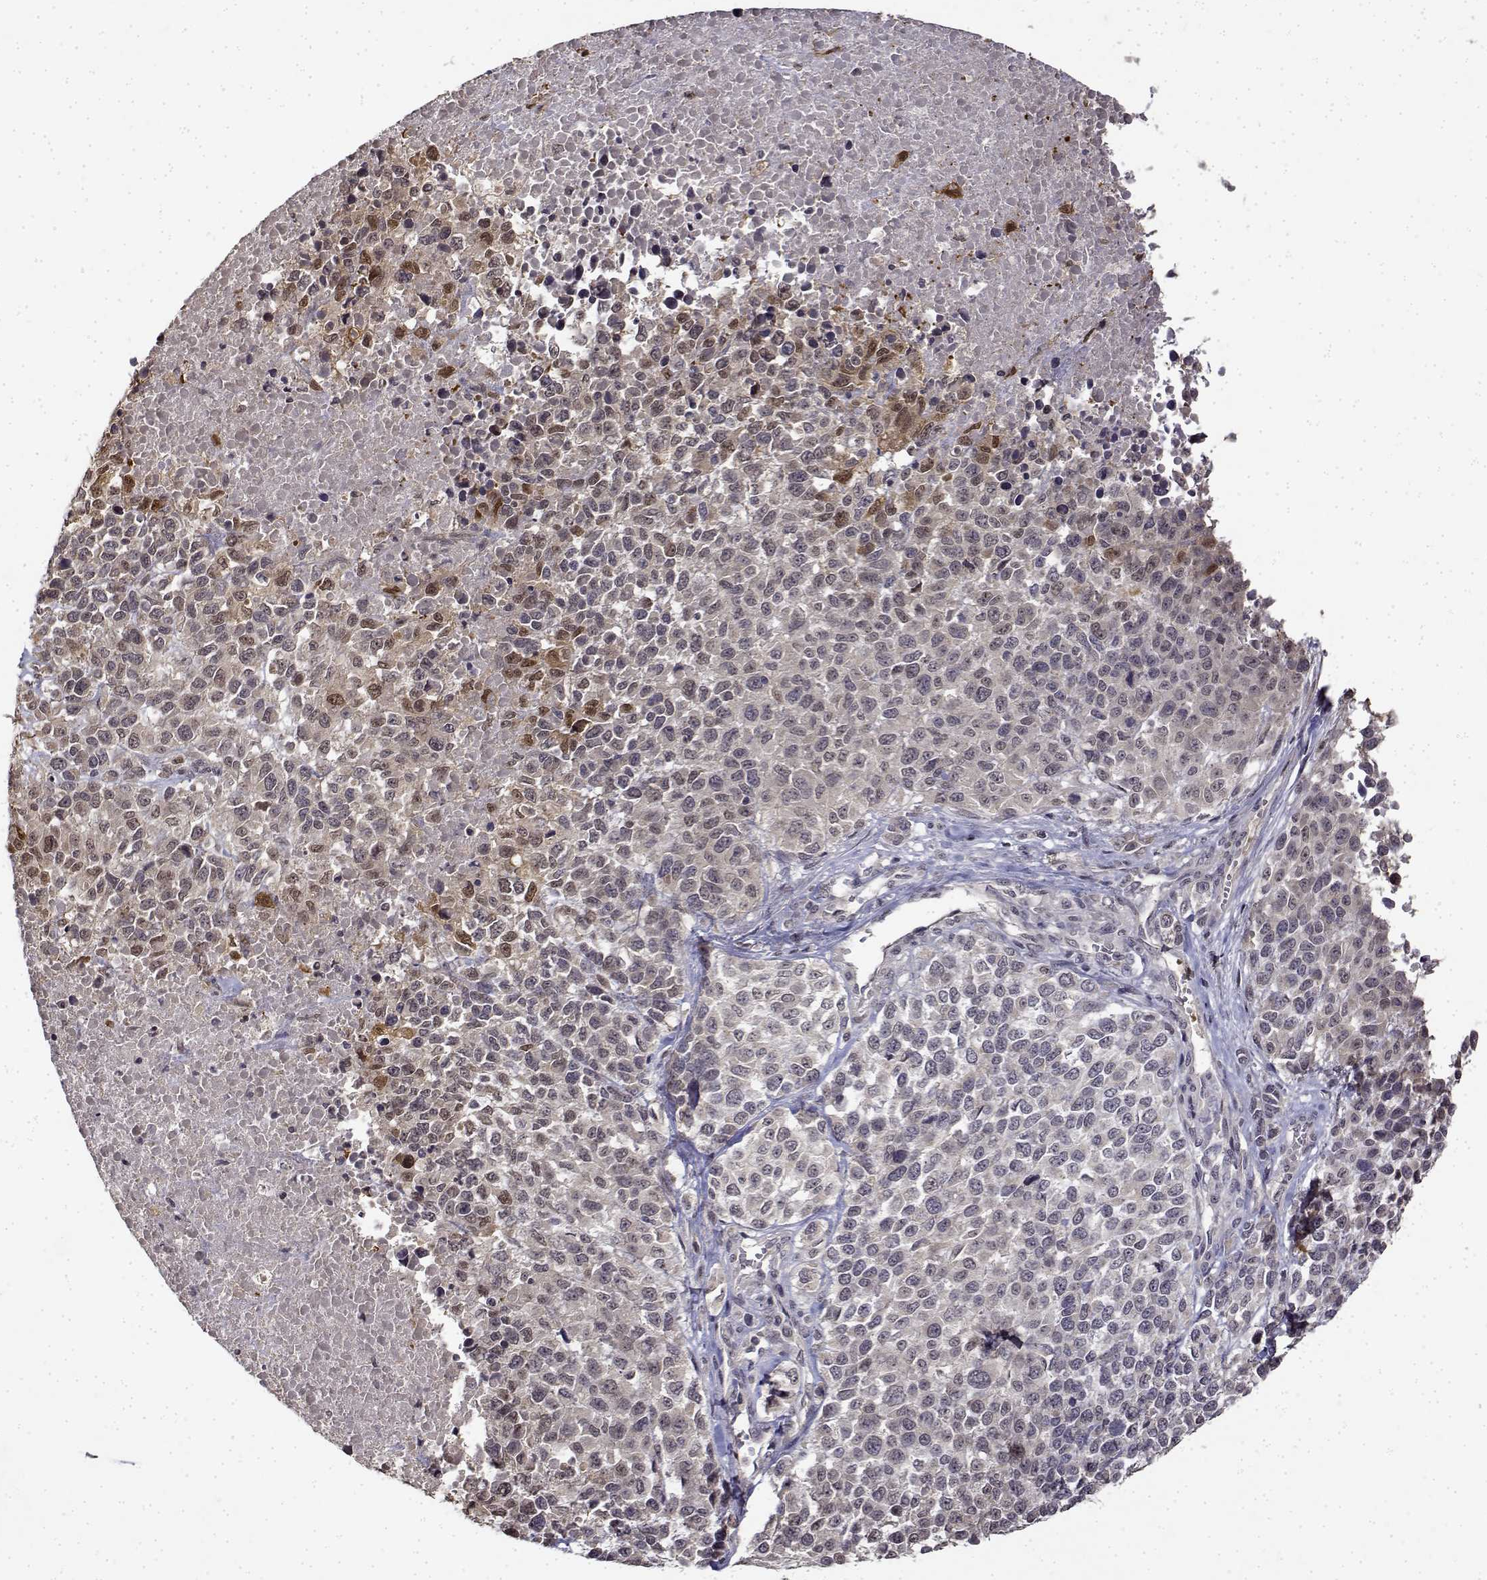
{"staining": {"intensity": "weak", "quantity": "<25%", "location": "cytoplasmic/membranous"}, "tissue": "melanoma", "cell_type": "Tumor cells", "image_type": "cancer", "snomed": [{"axis": "morphology", "description": "Malignant melanoma, Metastatic site"}, {"axis": "topography", "description": "Skin"}], "caption": "DAB immunohistochemical staining of melanoma demonstrates no significant positivity in tumor cells.", "gene": "BDNF", "patient": {"sex": "male", "age": 84}}